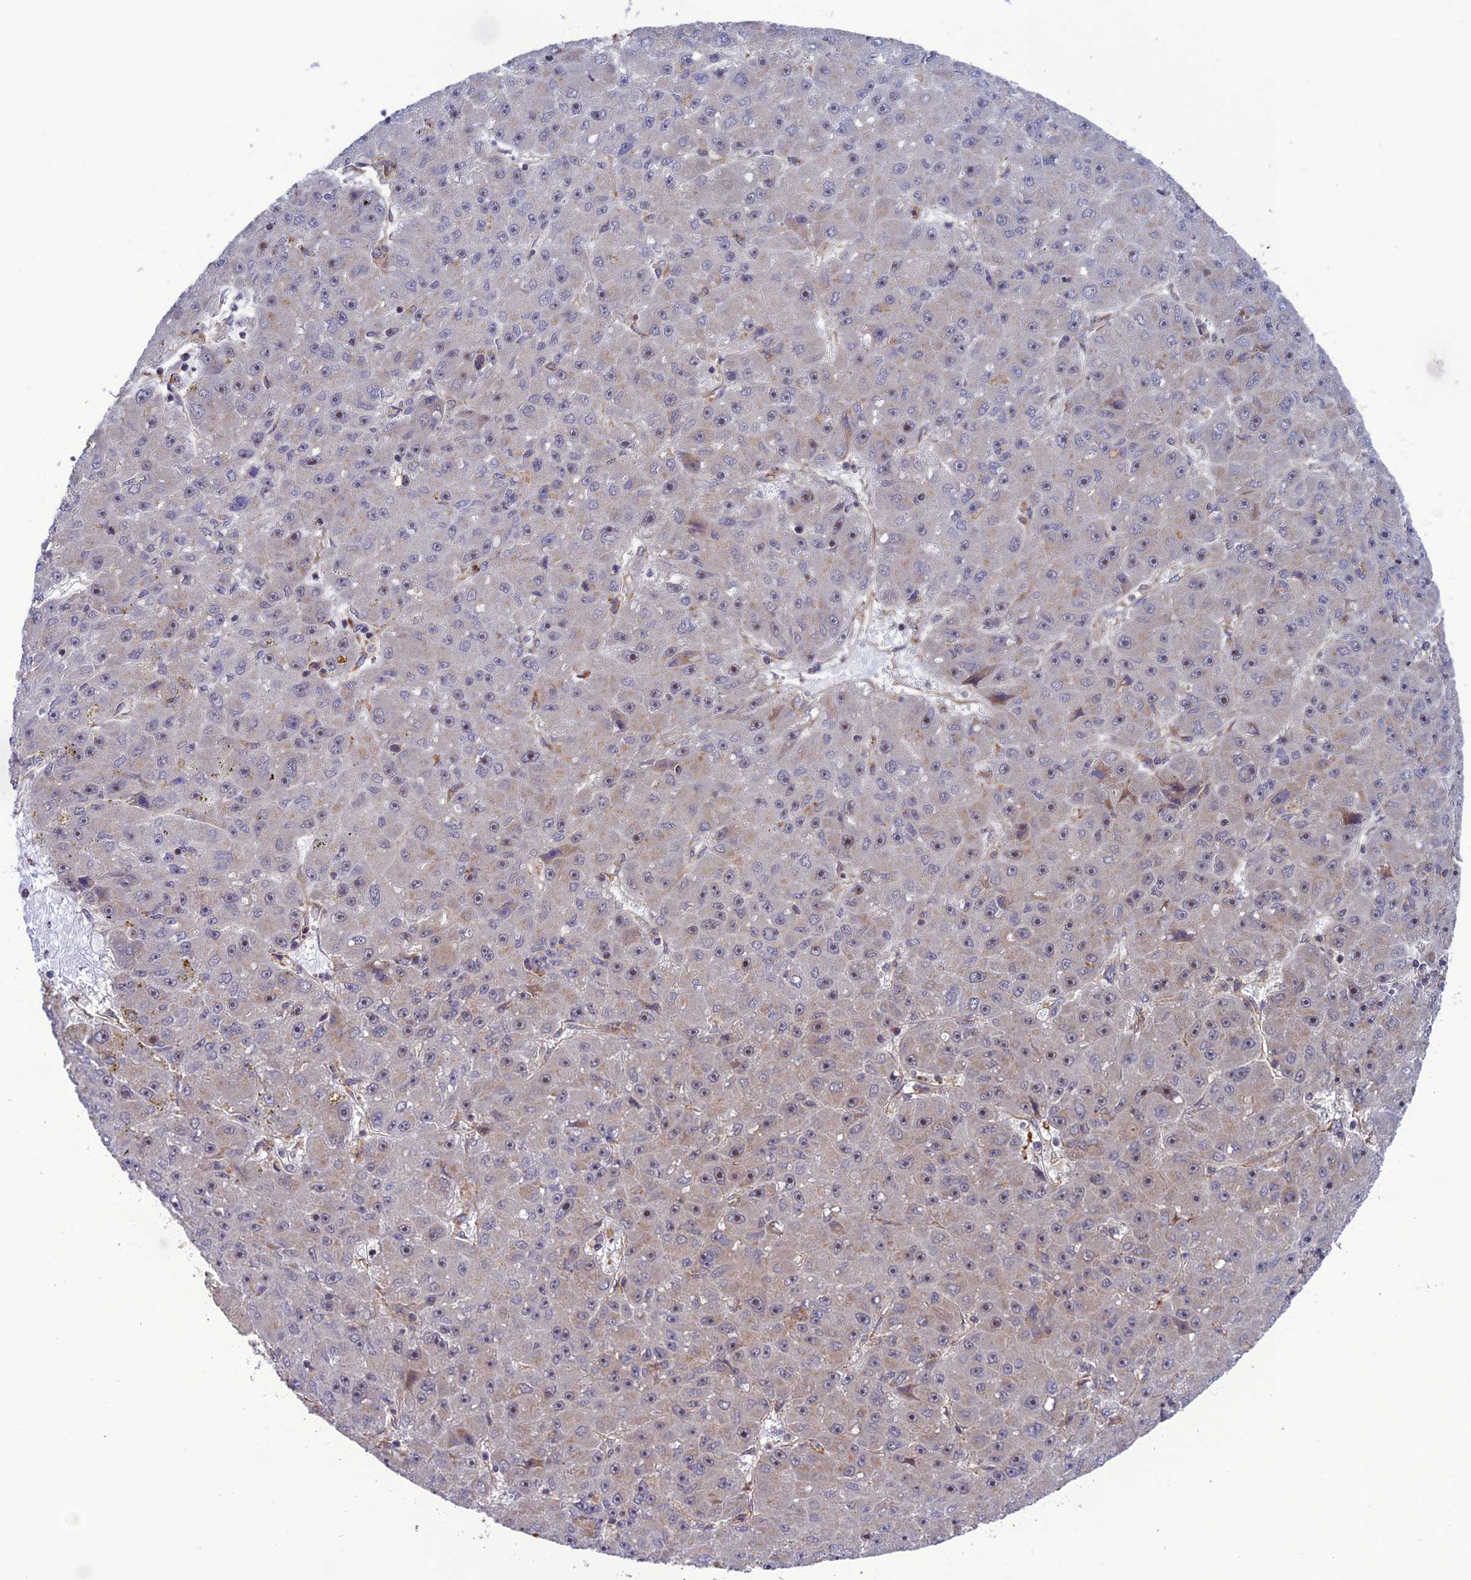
{"staining": {"intensity": "weak", "quantity": "<25%", "location": "cytoplasmic/membranous,nuclear"}, "tissue": "liver cancer", "cell_type": "Tumor cells", "image_type": "cancer", "snomed": [{"axis": "morphology", "description": "Carcinoma, Hepatocellular, NOS"}, {"axis": "topography", "description": "Liver"}], "caption": "Liver cancer was stained to show a protein in brown. There is no significant expression in tumor cells.", "gene": "TNIP3", "patient": {"sex": "male", "age": 67}}